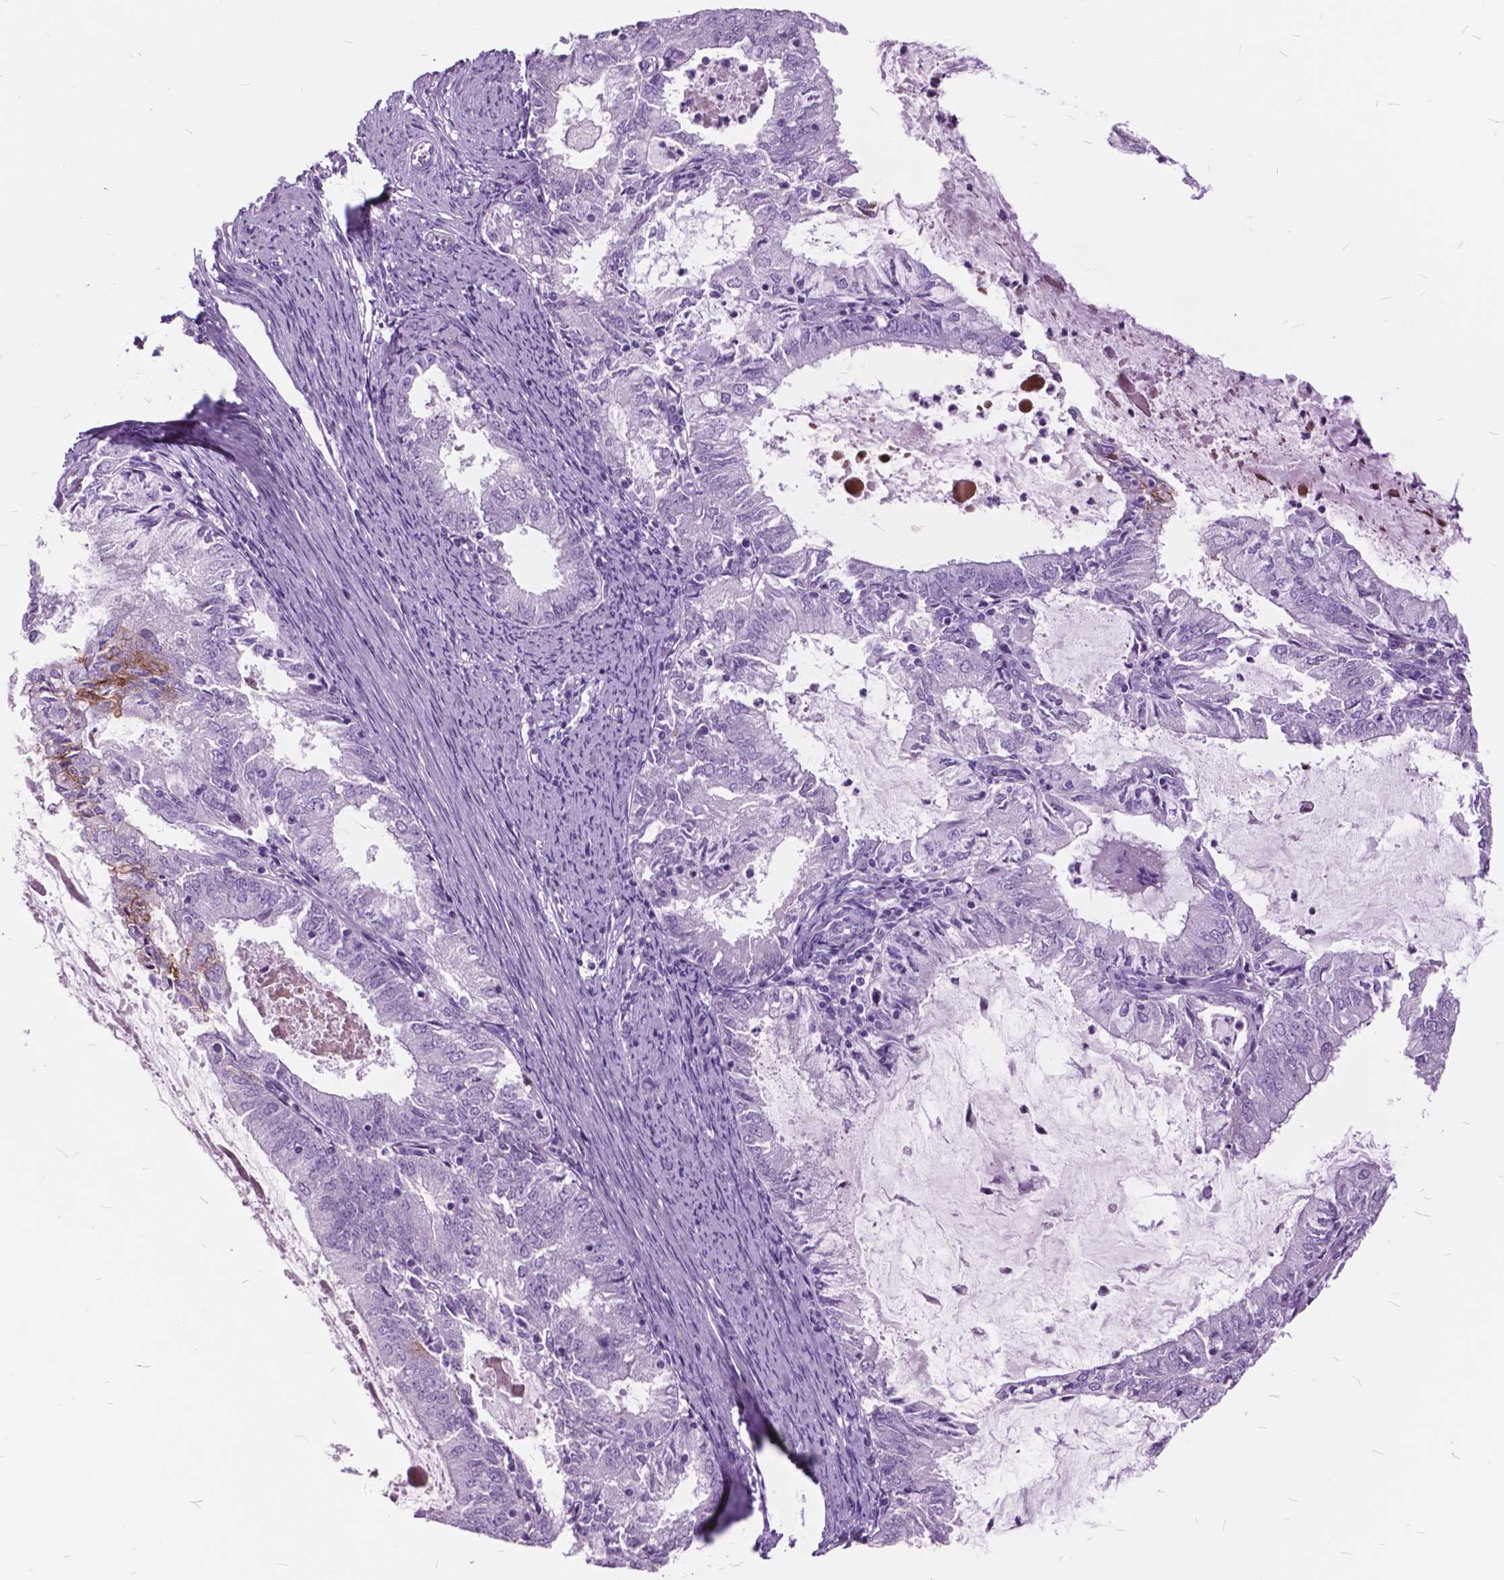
{"staining": {"intensity": "negative", "quantity": "none", "location": "none"}, "tissue": "endometrial cancer", "cell_type": "Tumor cells", "image_type": "cancer", "snomed": [{"axis": "morphology", "description": "Adenocarcinoma, NOS"}, {"axis": "topography", "description": "Endometrium"}], "caption": "The immunohistochemistry image has no significant staining in tumor cells of endometrial cancer (adenocarcinoma) tissue.", "gene": "GDF9", "patient": {"sex": "female", "age": 57}}